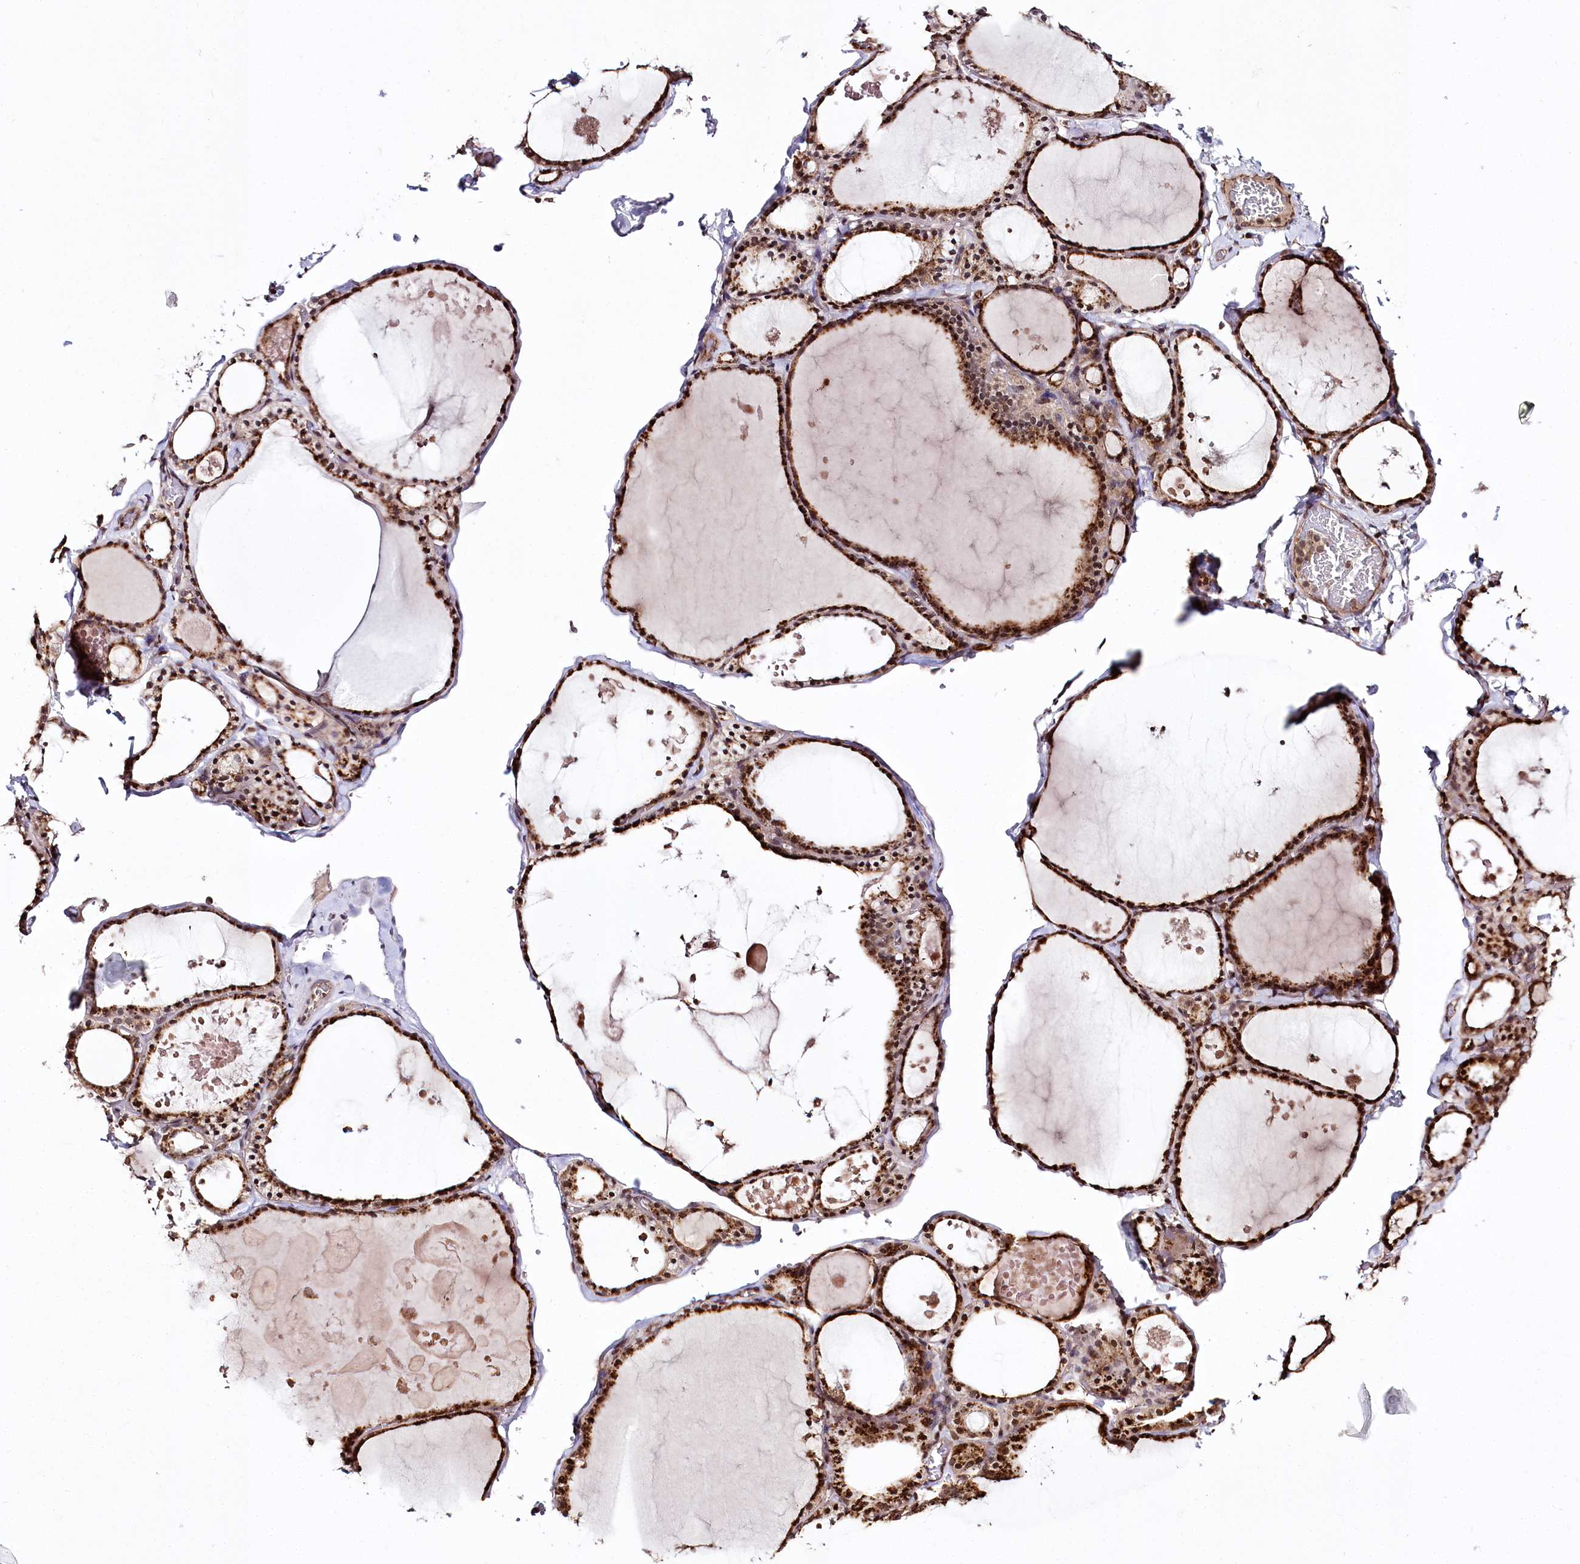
{"staining": {"intensity": "strong", "quantity": ">75%", "location": "cytoplasmic/membranous,nuclear"}, "tissue": "thyroid gland", "cell_type": "Glandular cells", "image_type": "normal", "snomed": [{"axis": "morphology", "description": "Normal tissue, NOS"}, {"axis": "topography", "description": "Thyroid gland"}], "caption": "Immunohistochemistry (IHC) (DAB (3,3'-diaminobenzidine)) staining of unremarkable human thyroid gland displays strong cytoplasmic/membranous,nuclear protein expression in about >75% of glandular cells.", "gene": "HOXC8", "patient": {"sex": "male", "age": 56}}